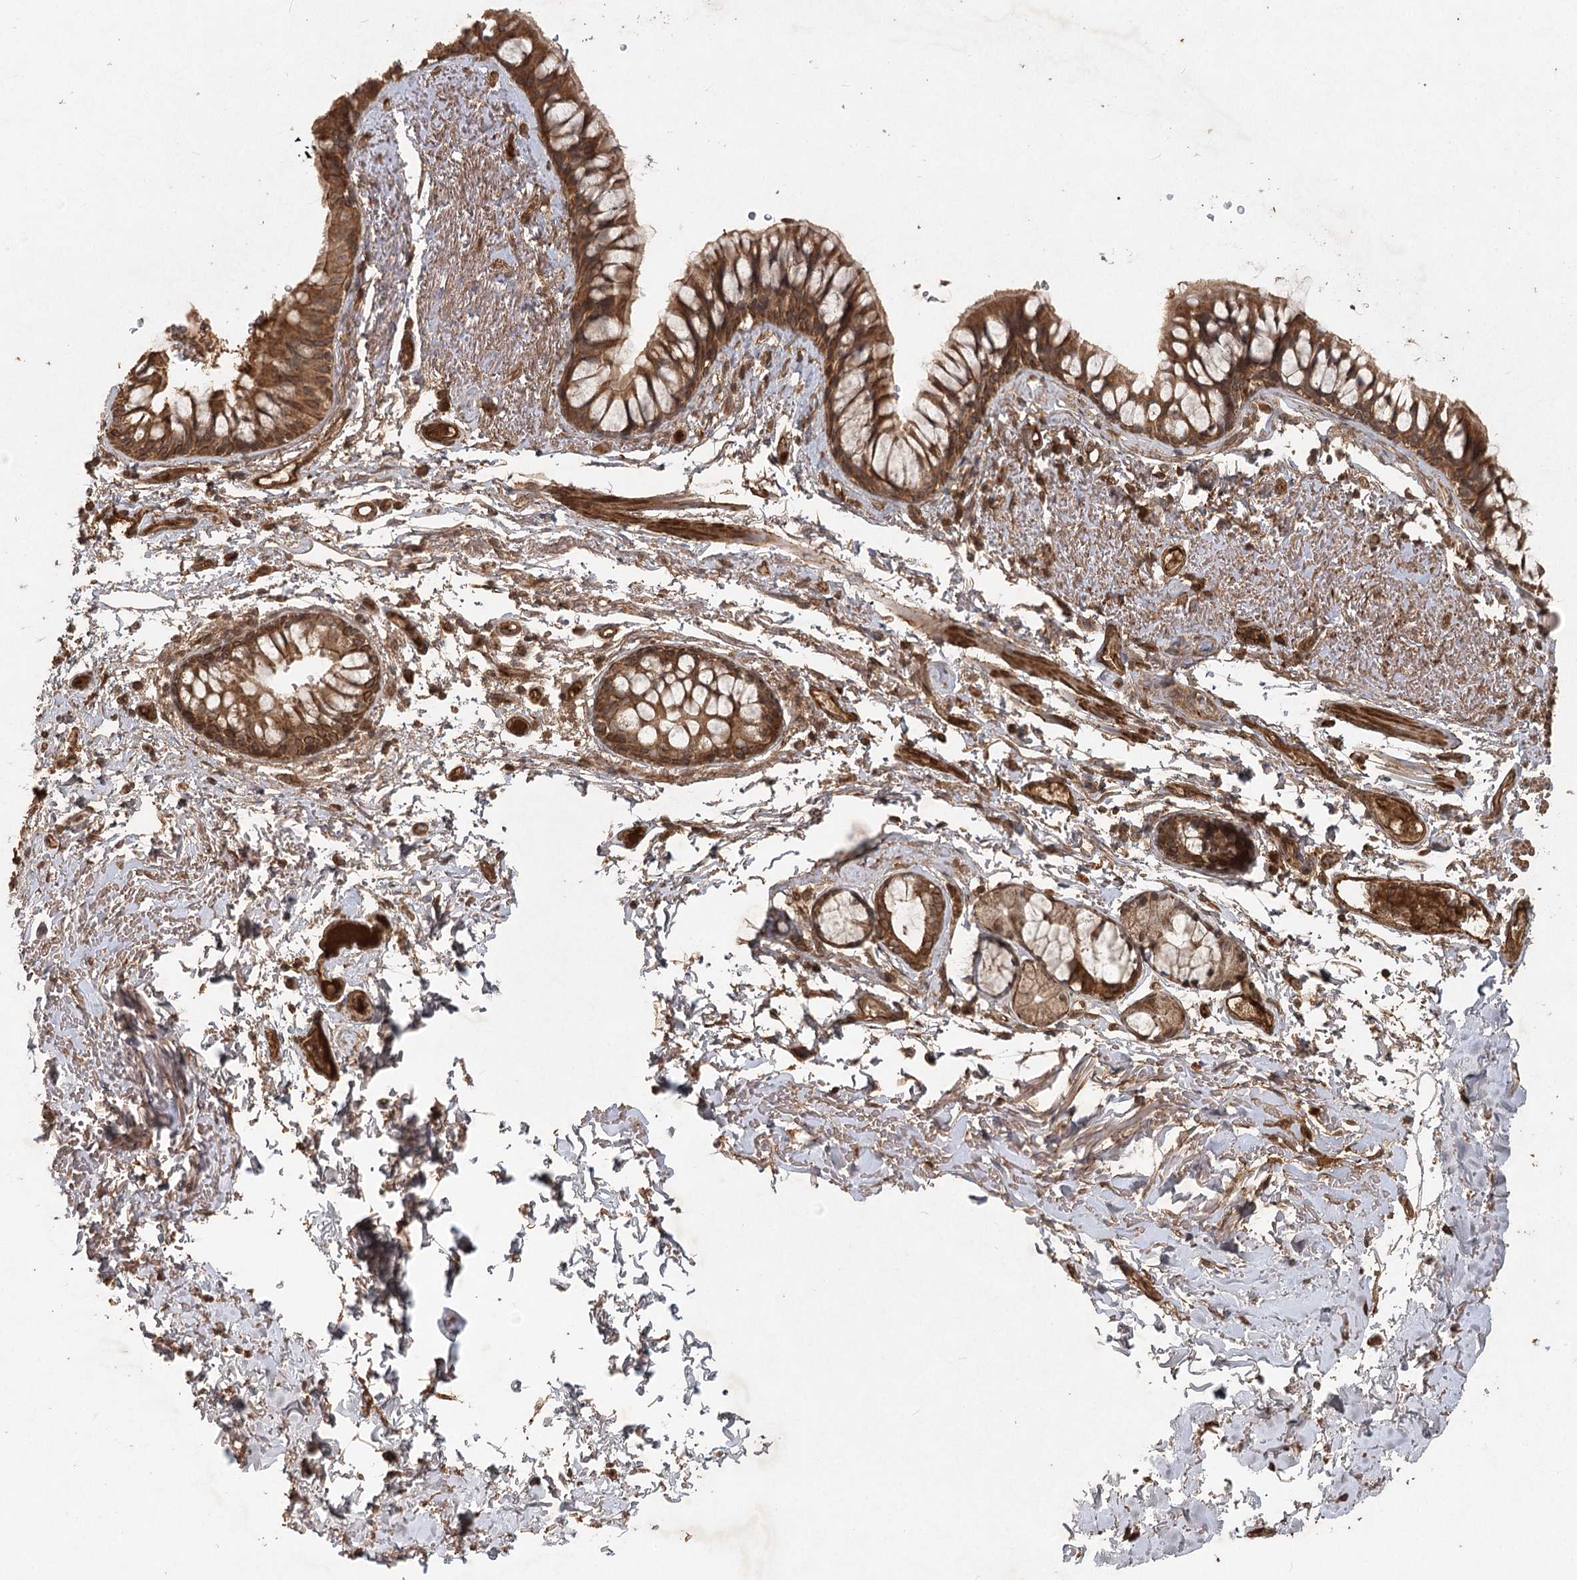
{"staining": {"intensity": "moderate", "quantity": ">75%", "location": "cytoplasmic/membranous"}, "tissue": "bronchus", "cell_type": "Respiratory epithelial cells", "image_type": "normal", "snomed": [{"axis": "morphology", "description": "Normal tissue, NOS"}, {"axis": "topography", "description": "Cartilage tissue"}, {"axis": "topography", "description": "Bronchus"}], "caption": "Immunohistochemistry (IHC) (DAB) staining of unremarkable human bronchus demonstrates moderate cytoplasmic/membranous protein positivity in about >75% of respiratory epithelial cells.", "gene": "ARL13A", "patient": {"sex": "female", "age": 73}}